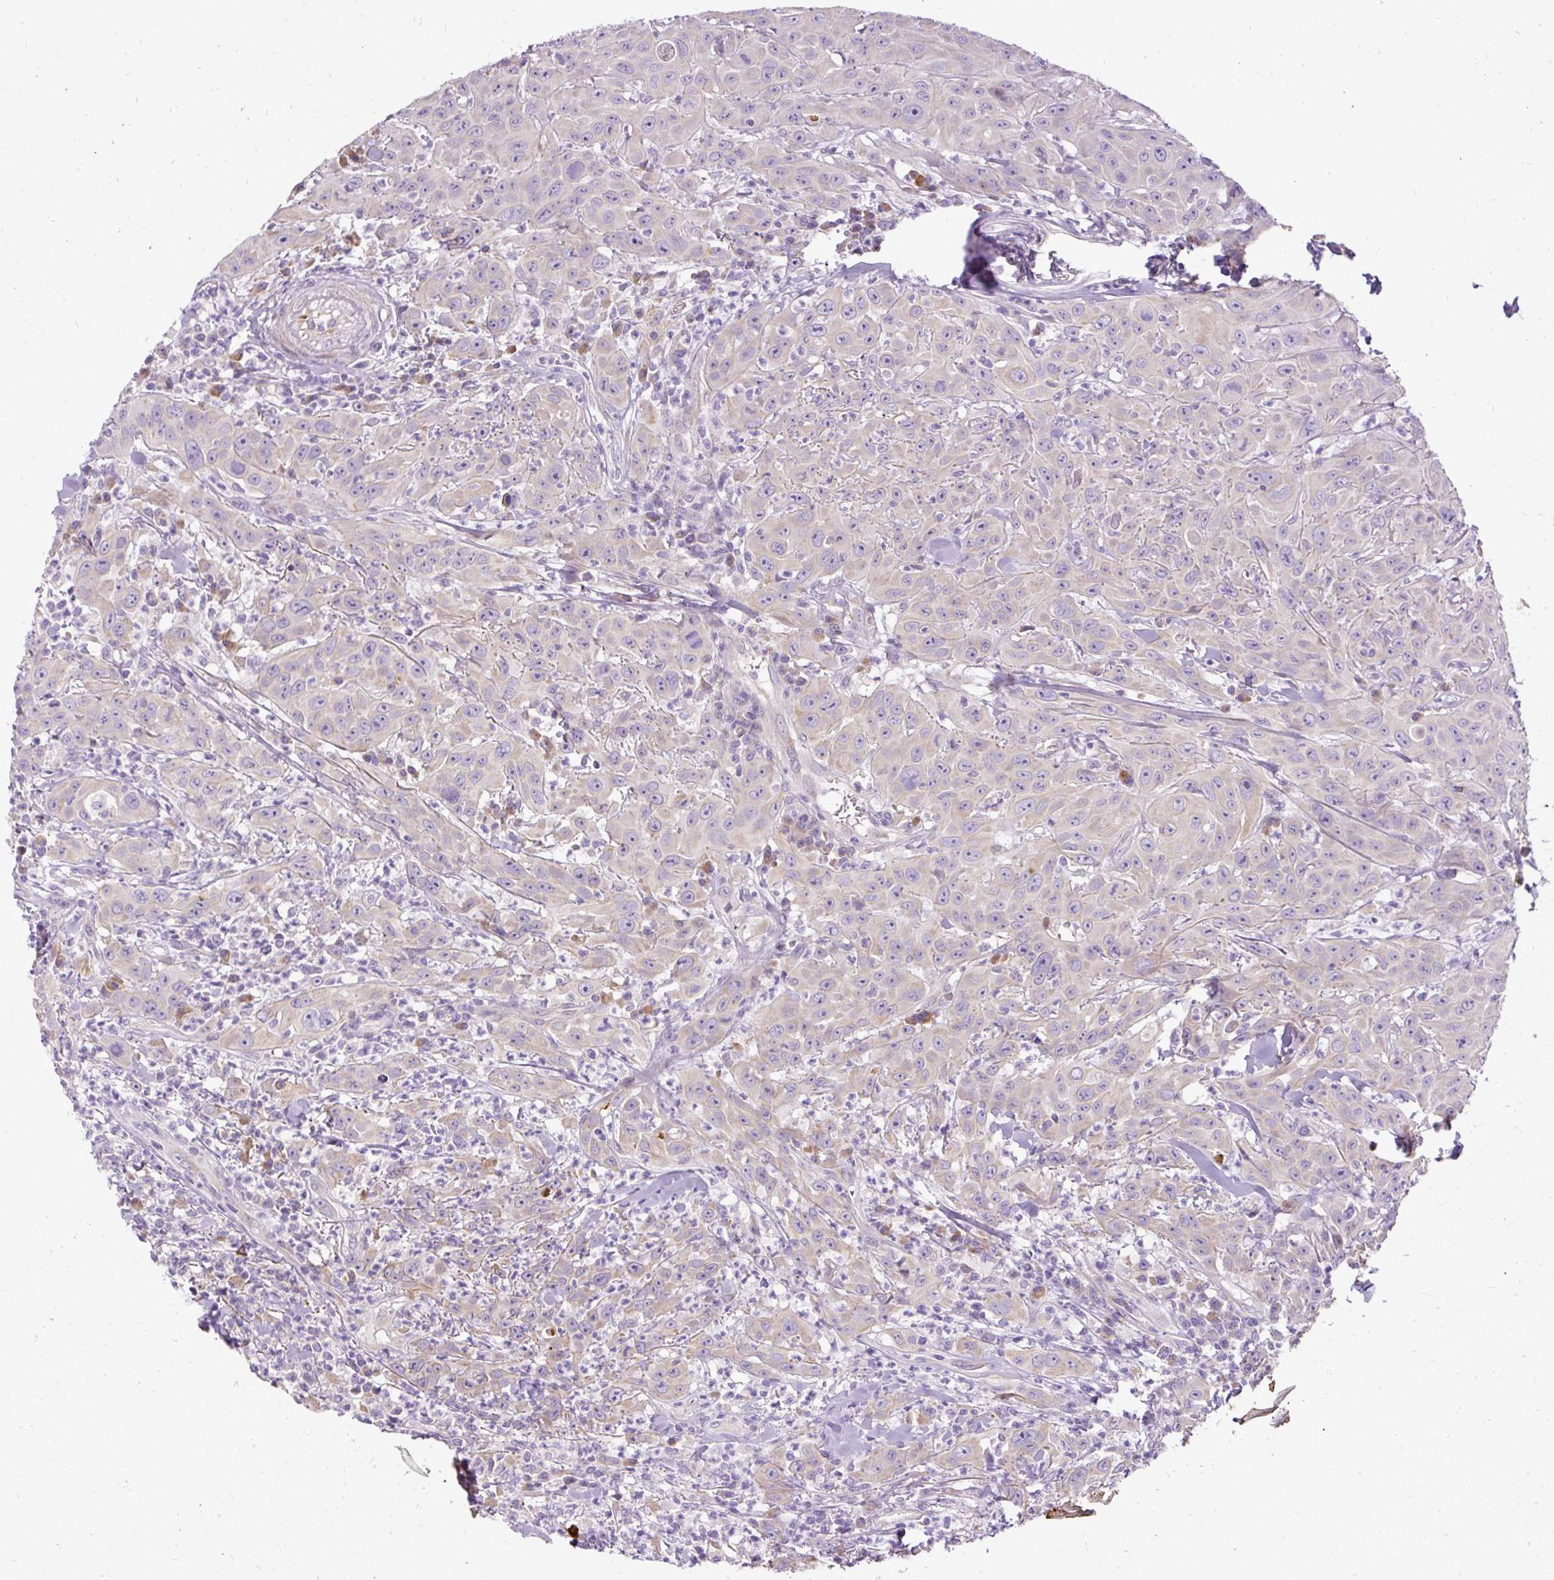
{"staining": {"intensity": "weak", "quantity": "25%-75%", "location": "cytoplasmic/membranous"}, "tissue": "head and neck cancer", "cell_type": "Tumor cells", "image_type": "cancer", "snomed": [{"axis": "morphology", "description": "Squamous cell carcinoma, NOS"}, {"axis": "topography", "description": "Skin"}, {"axis": "topography", "description": "Head-Neck"}], "caption": "Weak cytoplasmic/membranous expression for a protein is identified in approximately 25%-75% of tumor cells of head and neck cancer using IHC.", "gene": "FAM149A", "patient": {"sex": "male", "age": 80}}